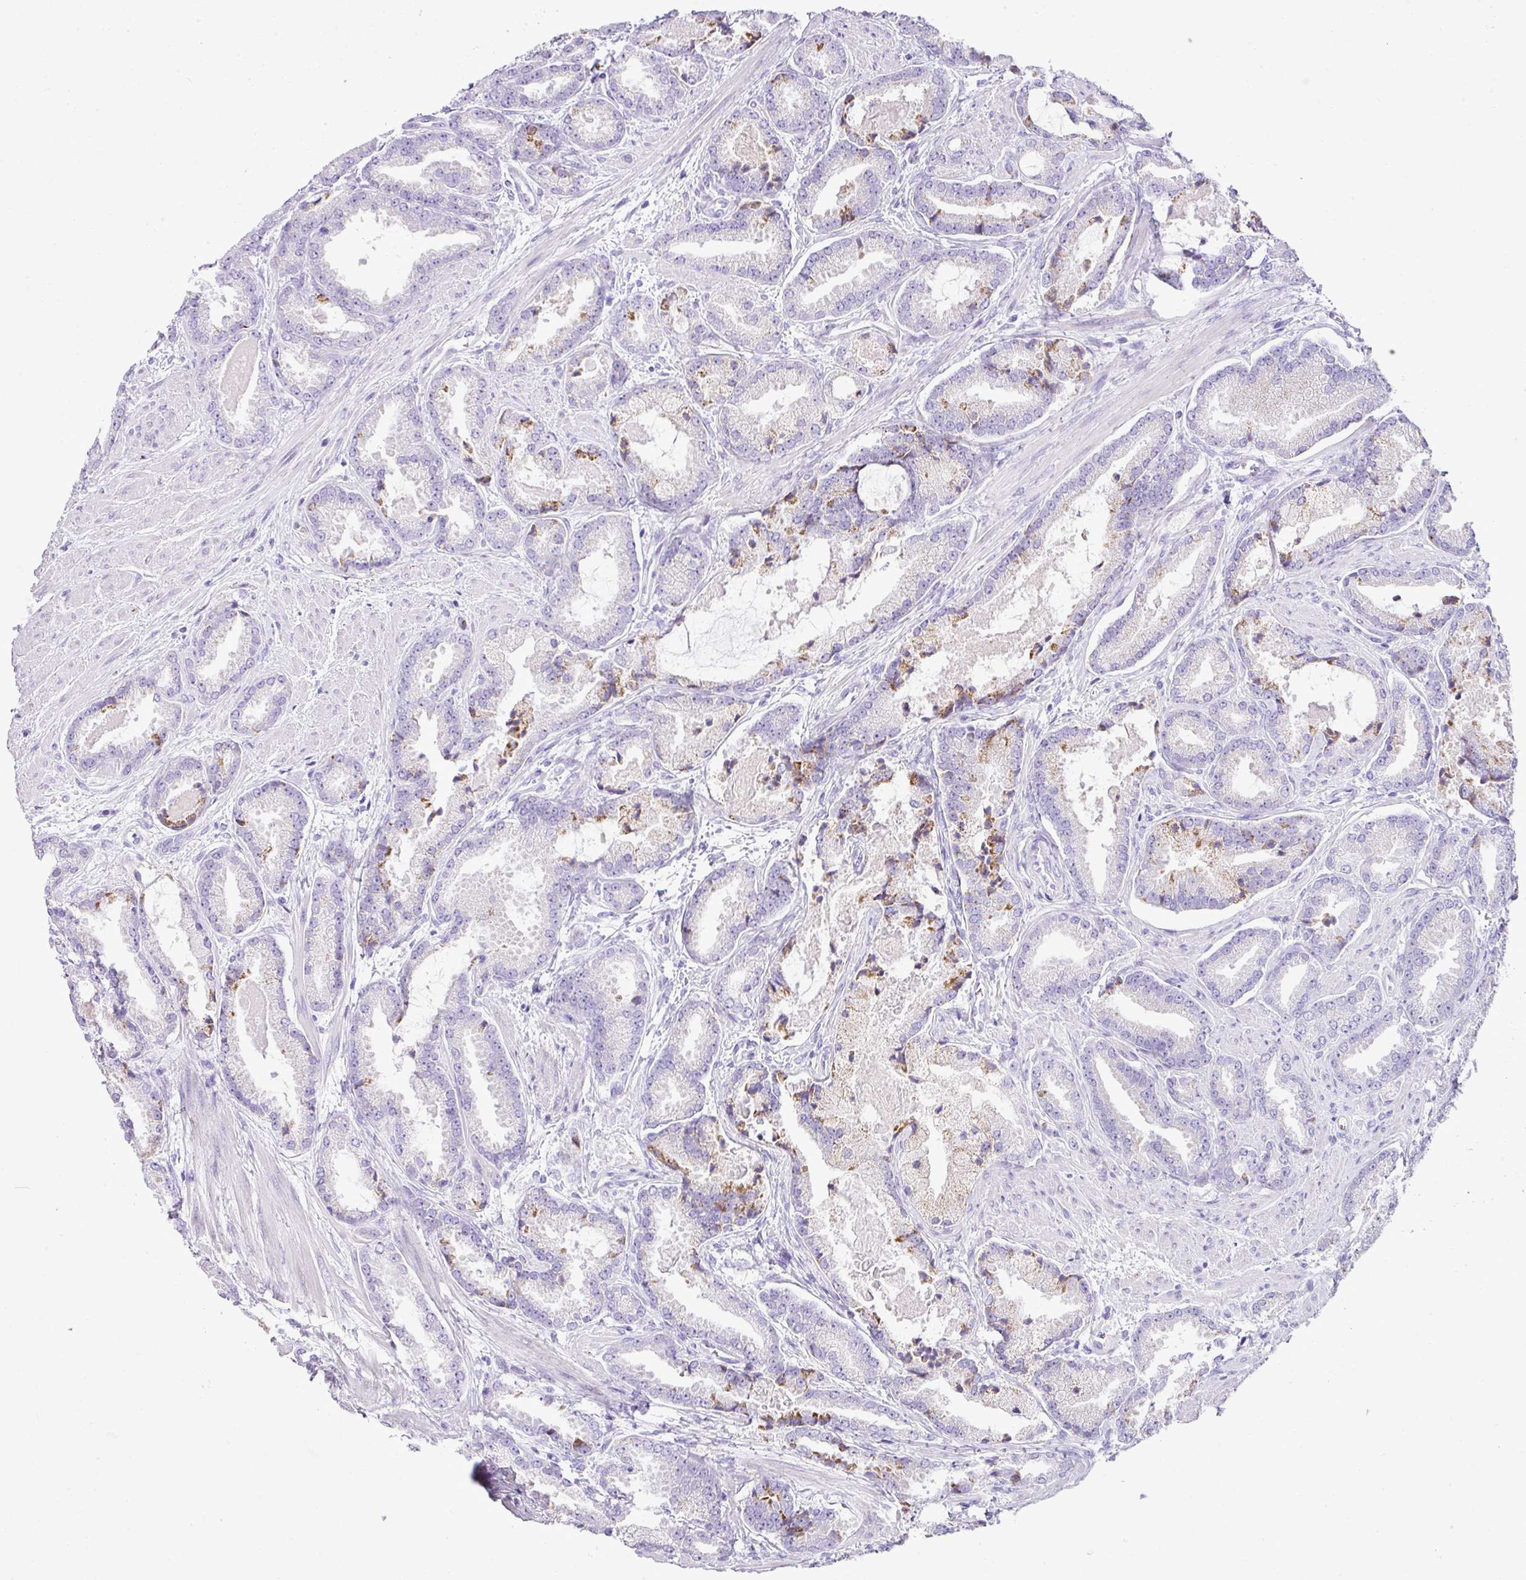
{"staining": {"intensity": "moderate", "quantity": "<25%", "location": "cytoplasmic/membranous"}, "tissue": "prostate cancer", "cell_type": "Tumor cells", "image_type": "cancer", "snomed": [{"axis": "morphology", "description": "Adenocarcinoma, Low grade"}, {"axis": "topography", "description": "Prostate"}], "caption": "The histopathology image exhibits staining of prostate cancer, revealing moderate cytoplasmic/membranous protein staining (brown color) within tumor cells.", "gene": "RCAN2", "patient": {"sex": "male", "age": 62}}